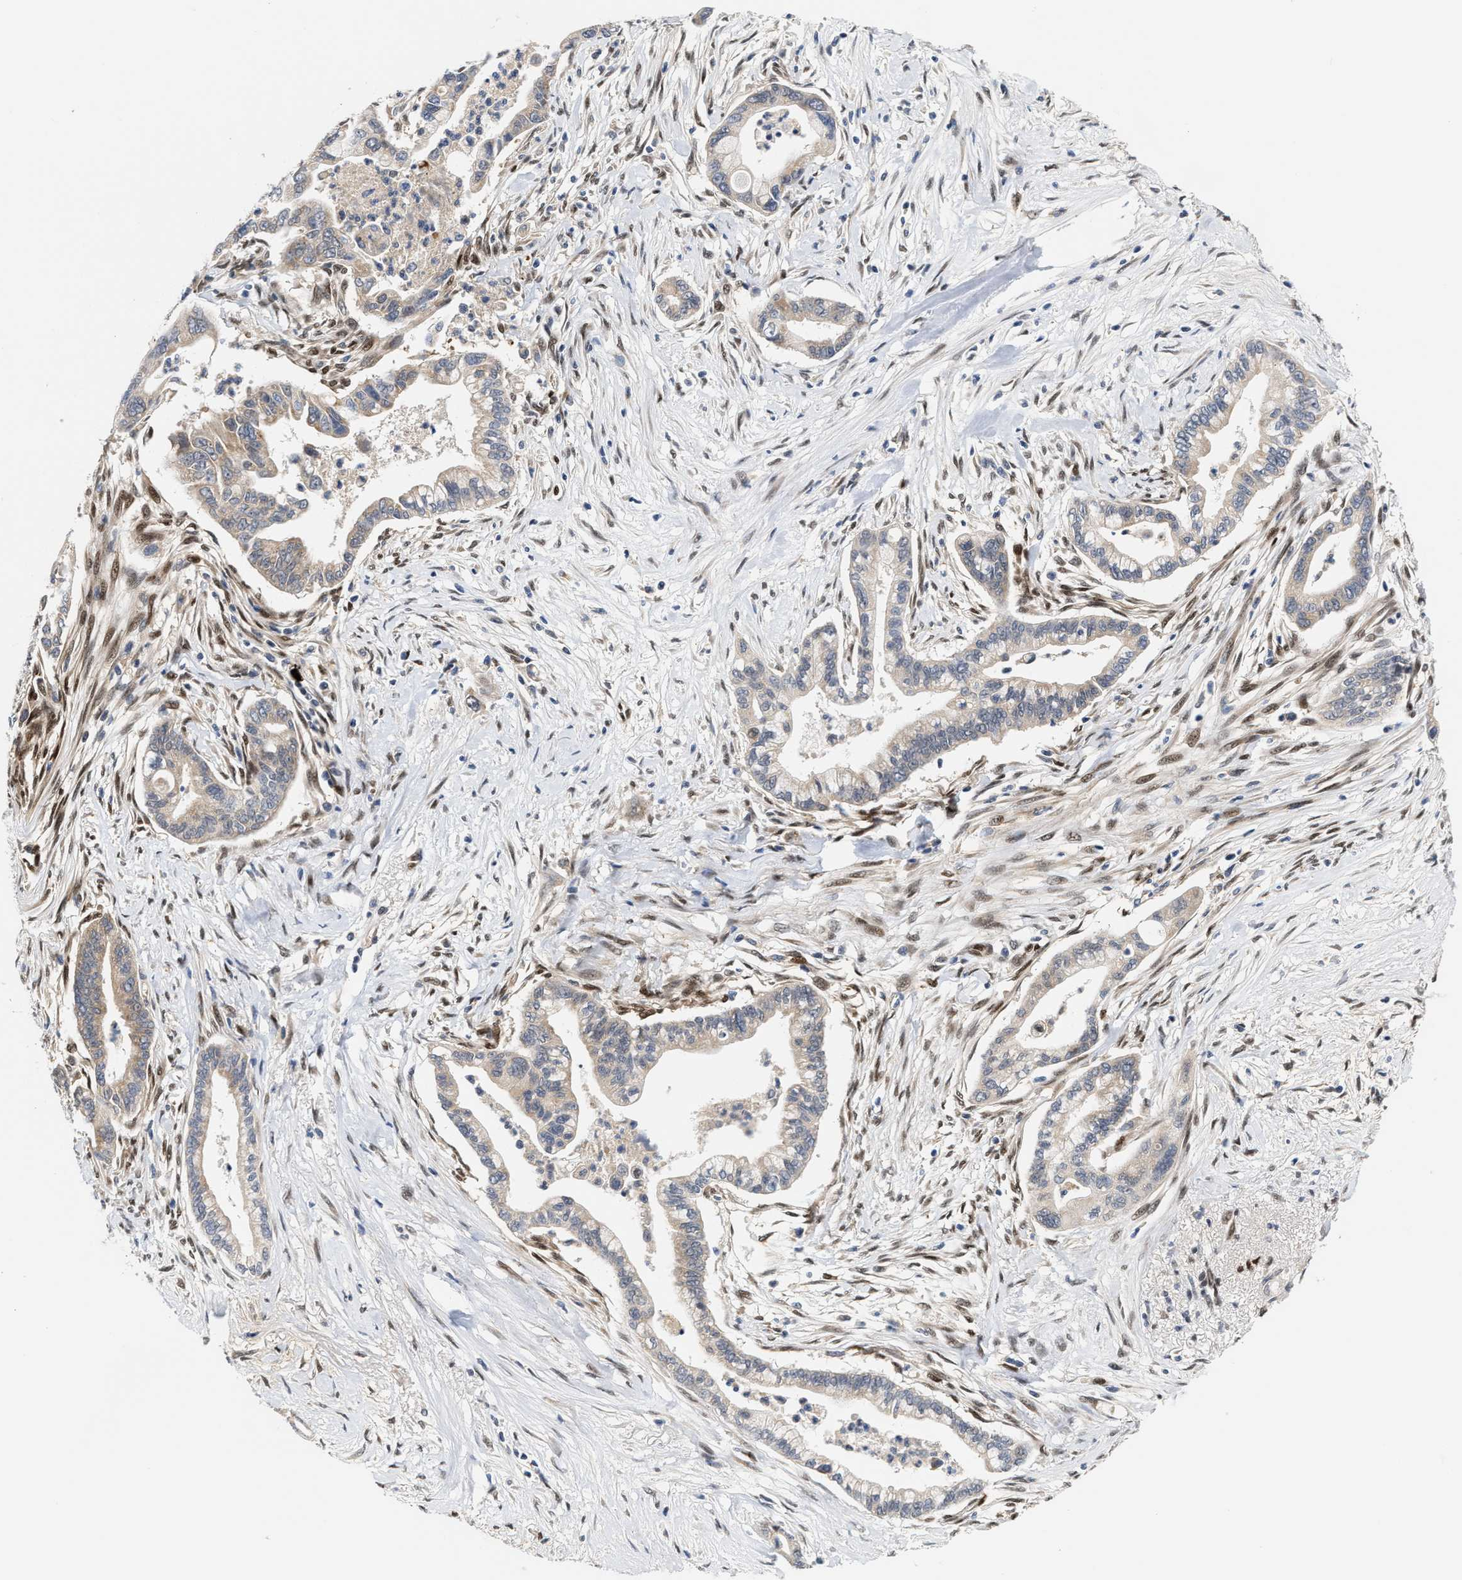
{"staining": {"intensity": "weak", "quantity": "25%-75%", "location": "cytoplasmic/membranous"}, "tissue": "pancreatic cancer", "cell_type": "Tumor cells", "image_type": "cancer", "snomed": [{"axis": "morphology", "description": "Adenocarcinoma, NOS"}, {"axis": "topography", "description": "Pancreas"}], "caption": "Immunohistochemical staining of human pancreatic cancer reveals low levels of weak cytoplasmic/membranous staining in approximately 25%-75% of tumor cells.", "gene": "TCF4", "patient": {"sex": "male", "age": 70}}